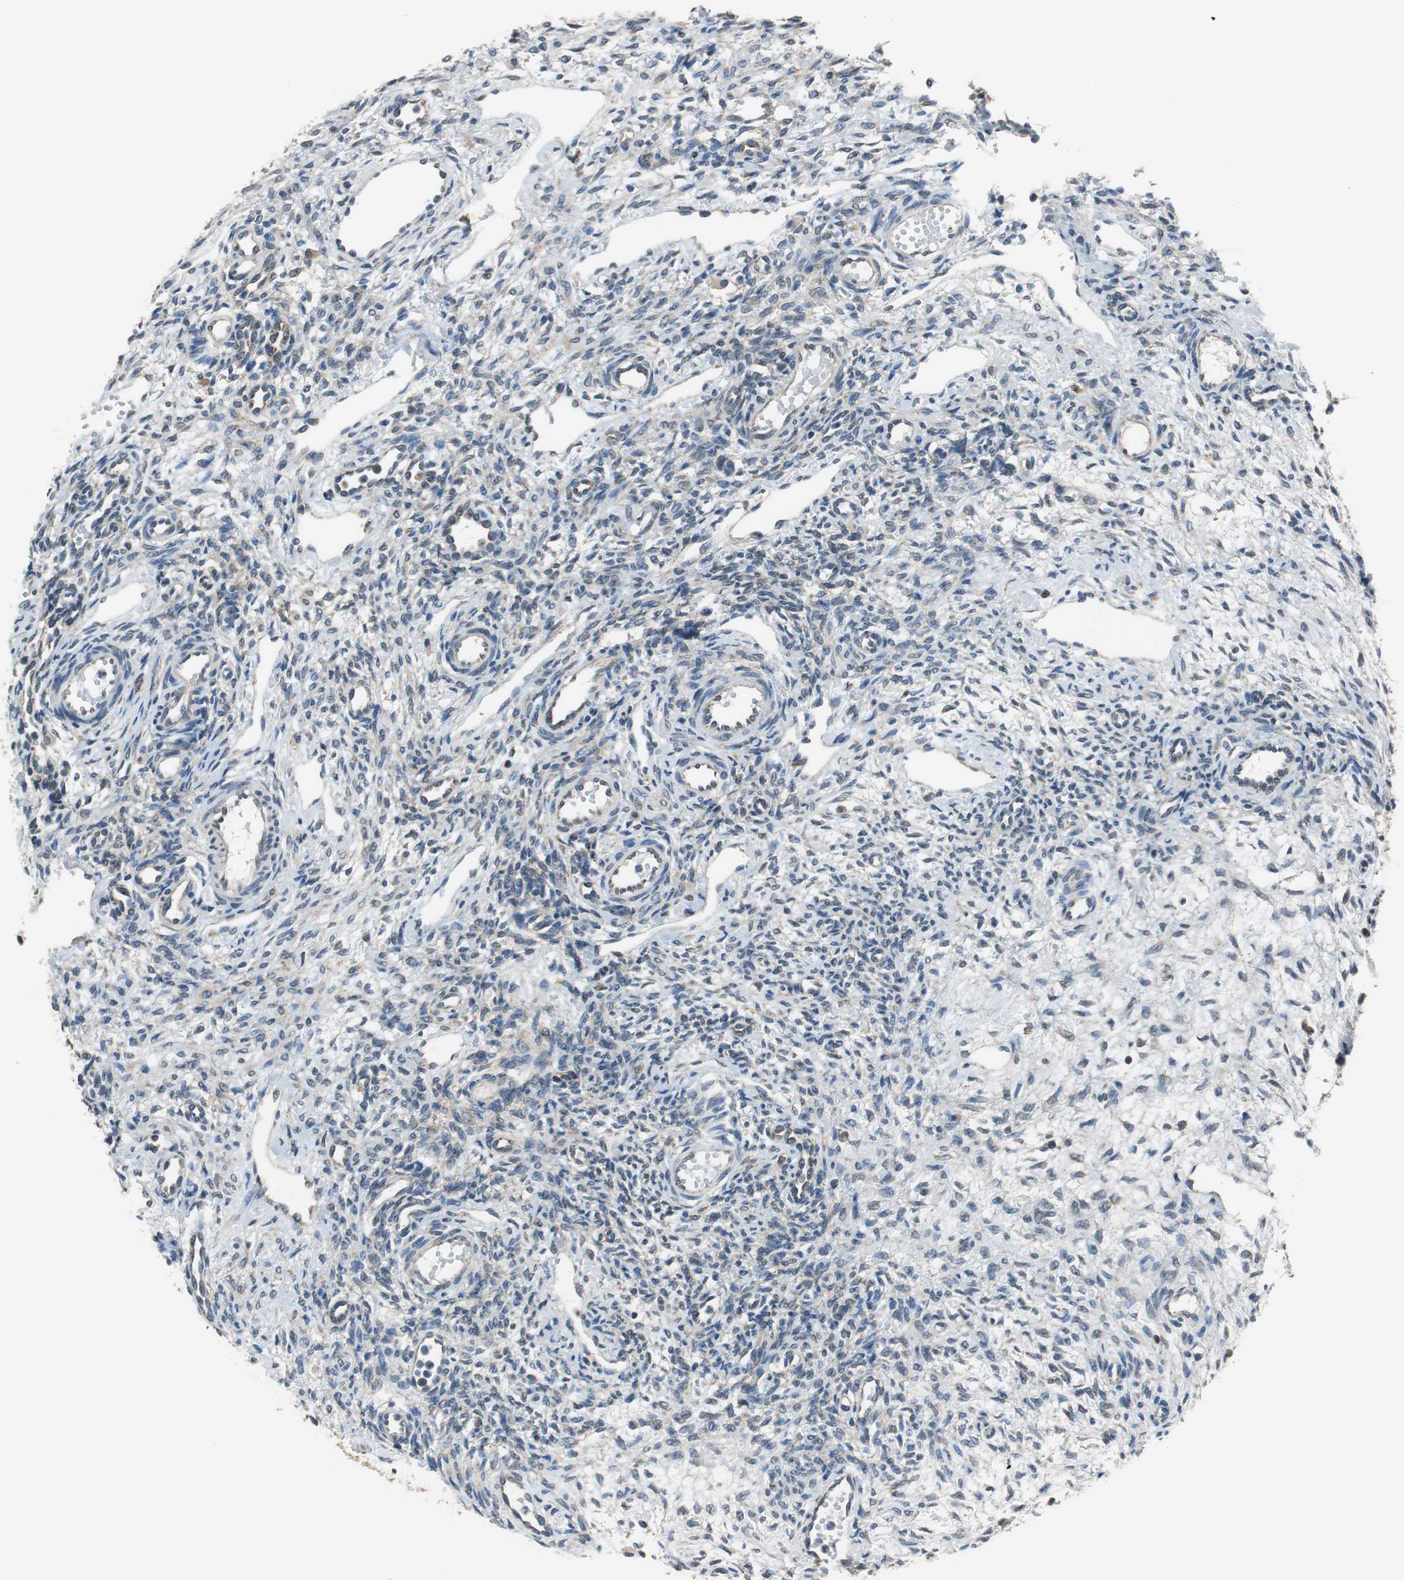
{"staining": {"intensity": "weak", "quantity": "25%-75%", "location": "cytoplasmic/membranous"}, "tissue": "ovary", "cell_type": "Ovarian stroma cells", "image_type": "normal", "snomed": [{"axis": "morphology", "description": "Normal tissue, NOS"}, {"axis": "topography", "description": "Ovary"}], "caption": "A photomicrograph of human ovary stained for a protein displays weak cytoplasmic/membranous brown staining in ovarian stroma cells.", "gene": "CNOT3", "patient": {"sex": "female", "age": 33}}